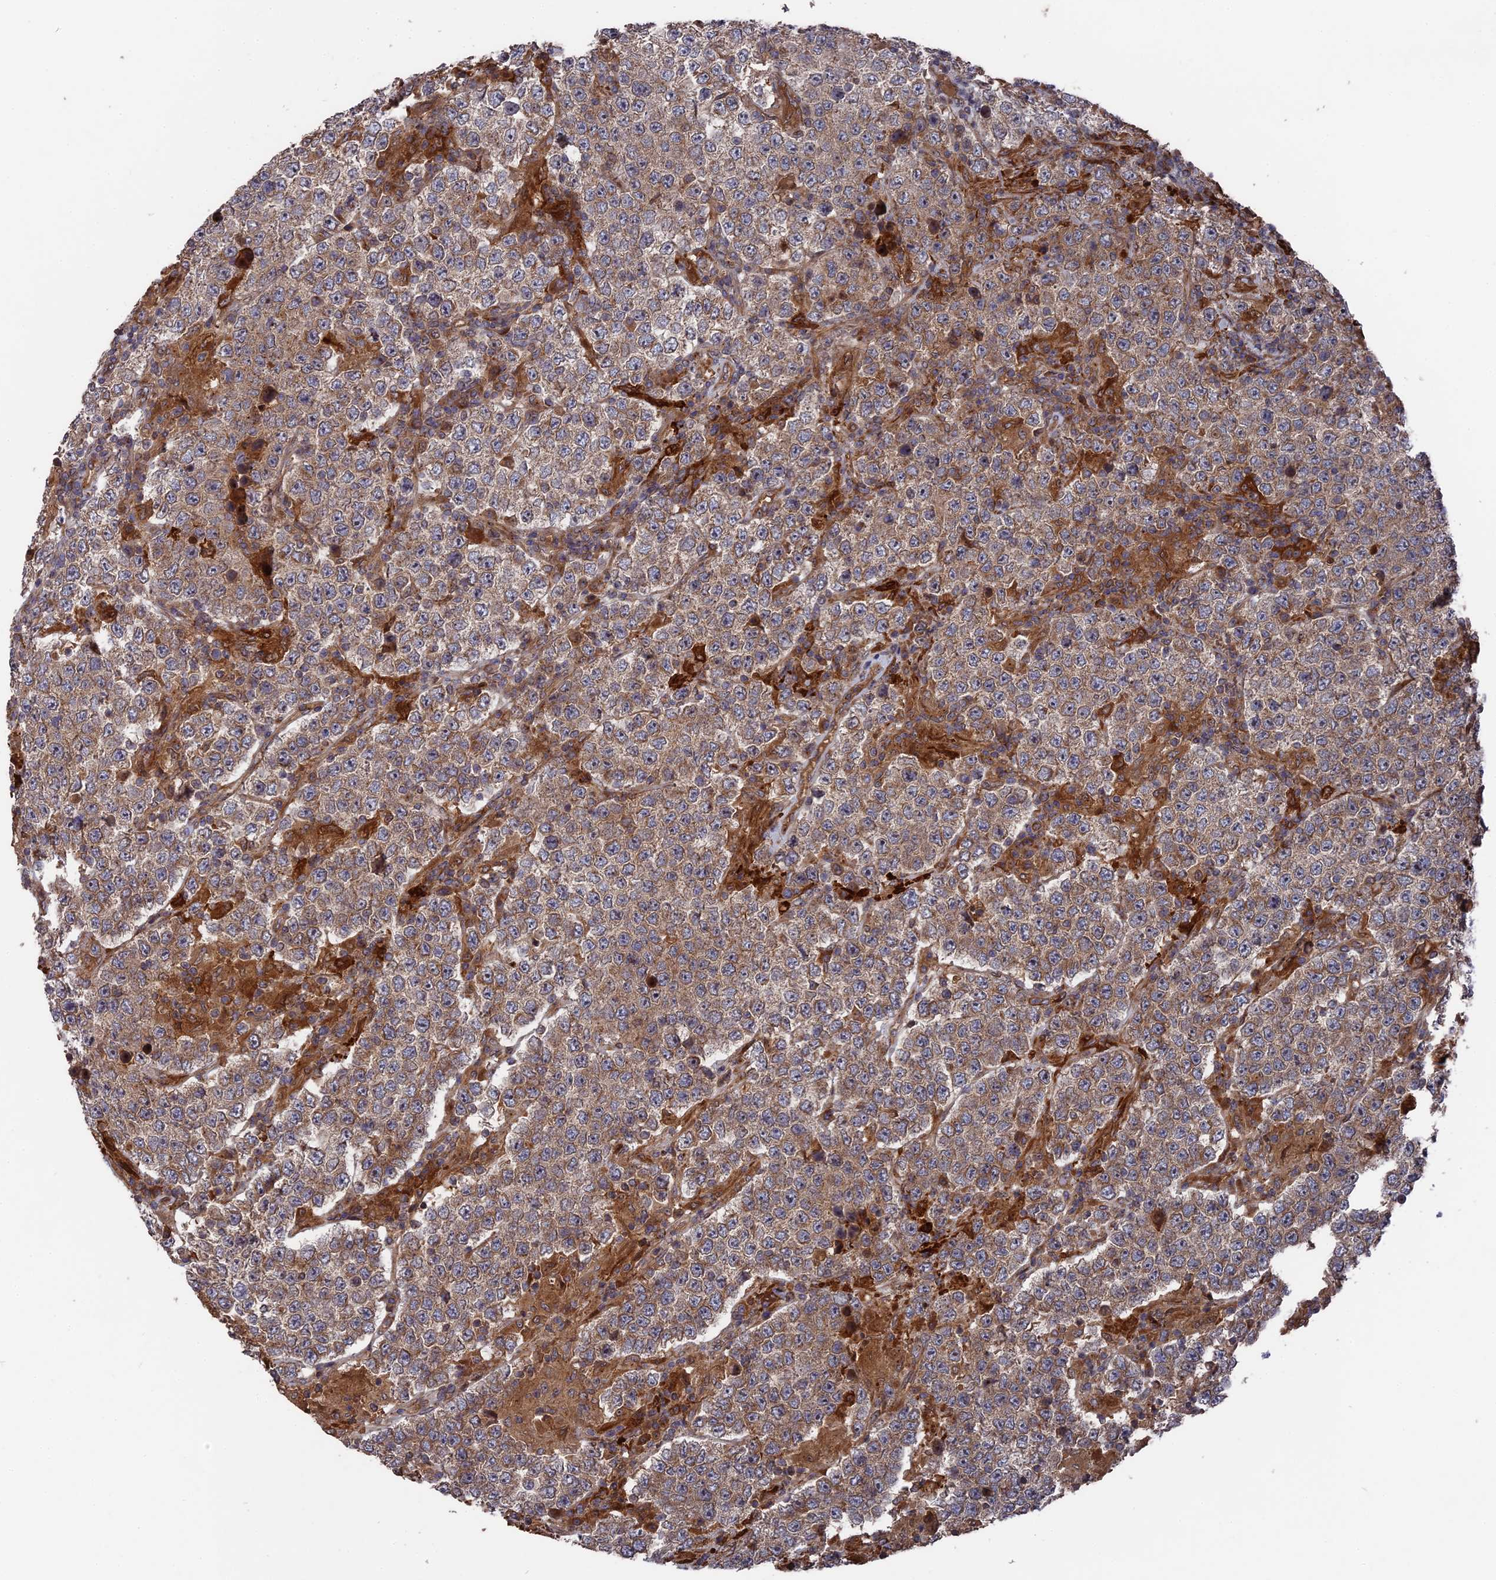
{"staining": {"intensity": "weak", "quantity": ">75%", "location": "cytoplasmic/membranous"}, "tissue": "testis cancer", "cell_type": "Tumor cells", "image_type": "cancer", "snomed": [{"axis": "morphology", "description": "Normal tissue, NOS"}, {"axis": "morphology", "description": "Urothelial carcinoma, High grade"}, {"axis": "morphology", "description": "Seminoma, NOS"}, {"axis": "morphology", "description": "Carcinoma, Embryonal, NOS"}, {"axis": "topography", "description": "Urinary bladder"}, {"axis": "topography", "description": "Testis"}], "caption": "Embryonal carcinoma (testis) tissue shows weak cytoplasmic/membranous positivity in about >75% of tumor cells, visualized by immunohistochemistry.", "gene": "DEF8", "patient": {"sex": "male", "age": 41}}